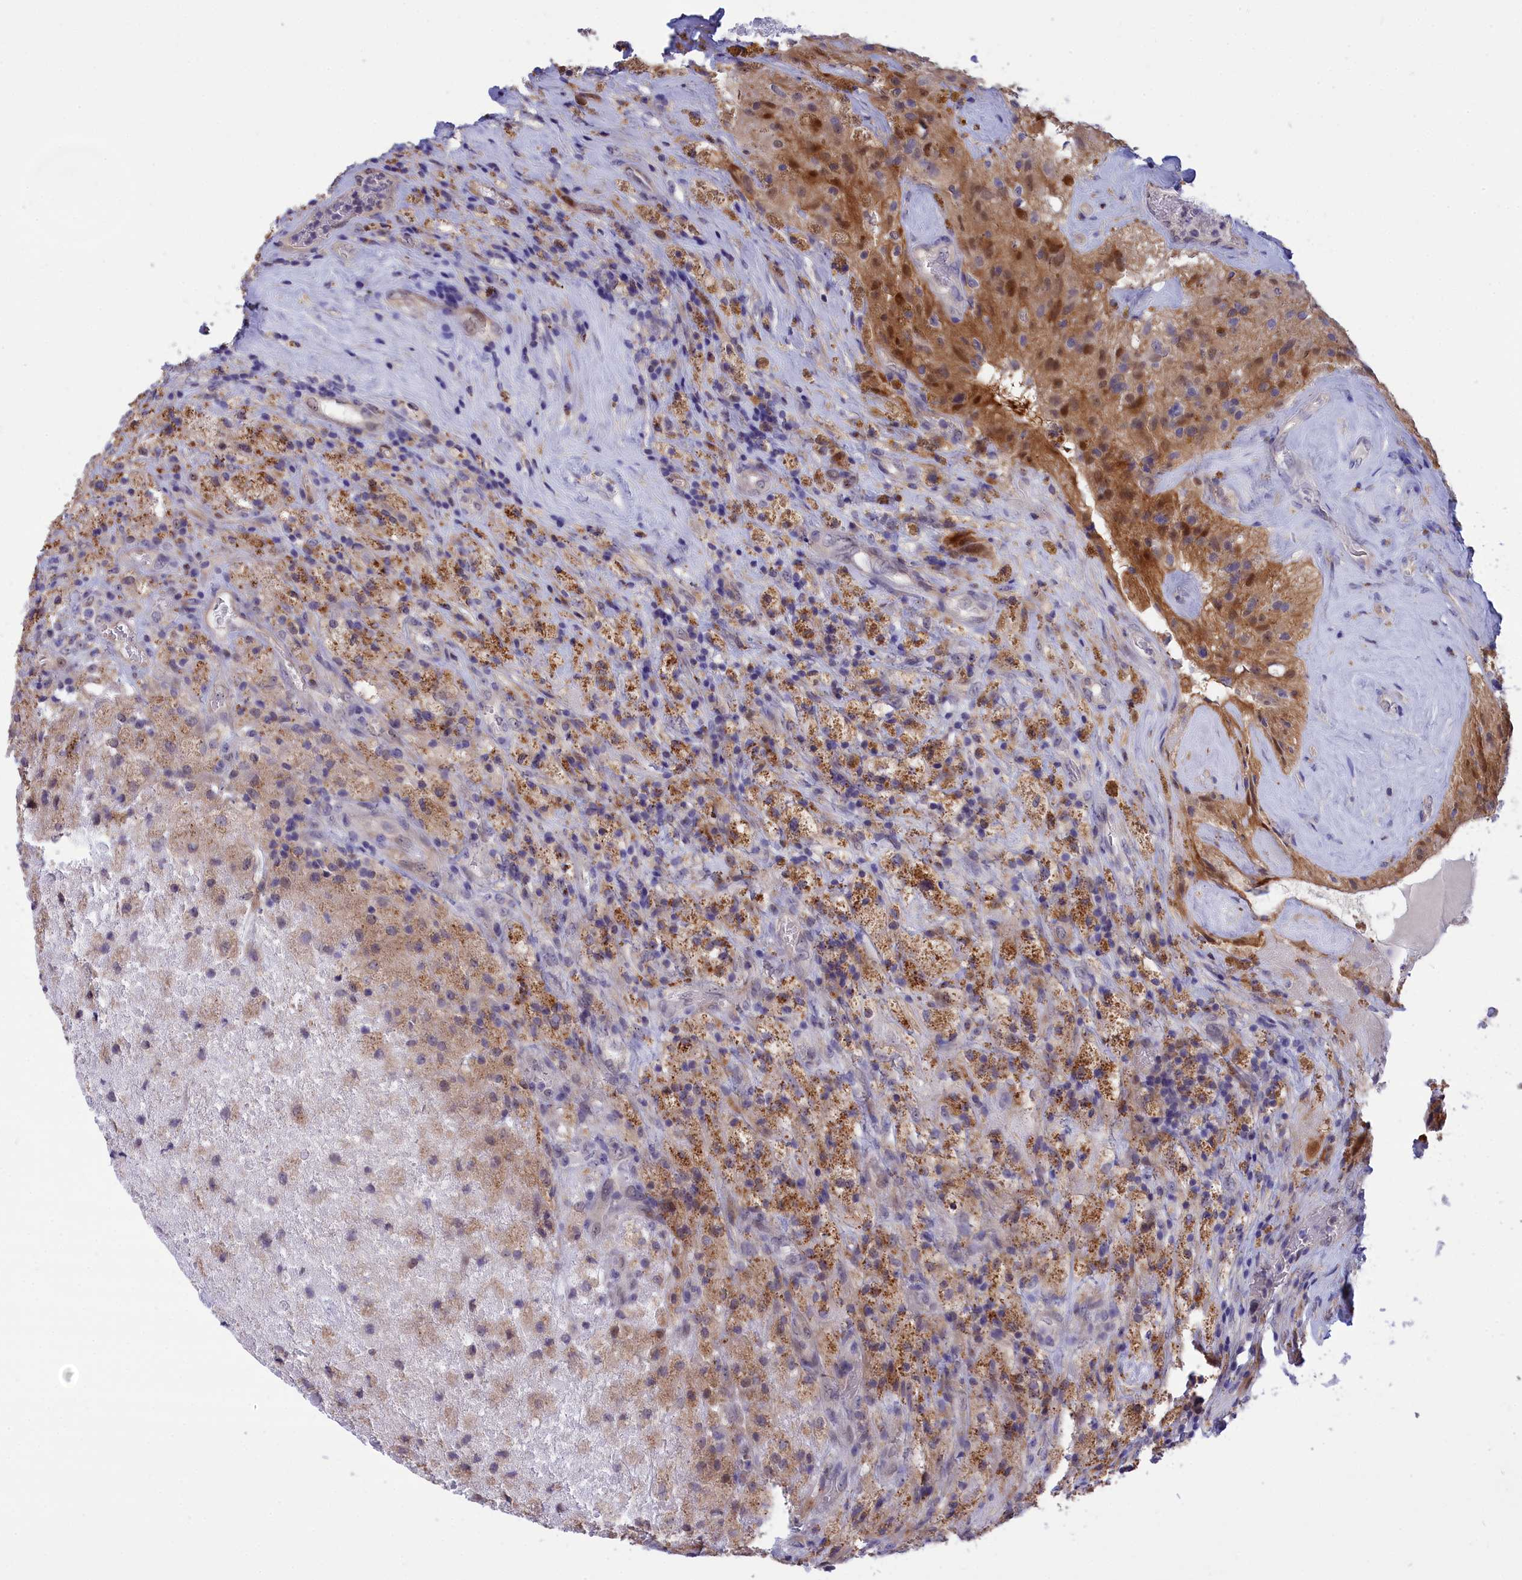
{"staining": {"intensity": "weak", "quantity": "<25%", "location": "cytoplasmic/membranous"}, "tissue": "glioma", "cell_type": "Tumor cells", "image_type": "cancer", "snomed": [{"axis": "morphology", "description": "Glioma, malignant, High grade"}, {"axis": "topography", "description": "Brain"}], "caption": "IHC histopathology image of human malignant high-grade glioma stained for a protein (brown), which reveals no staining in tumor cells.", "gene": "KCTD14", "patient": {"sex": "male", "age": 69}}